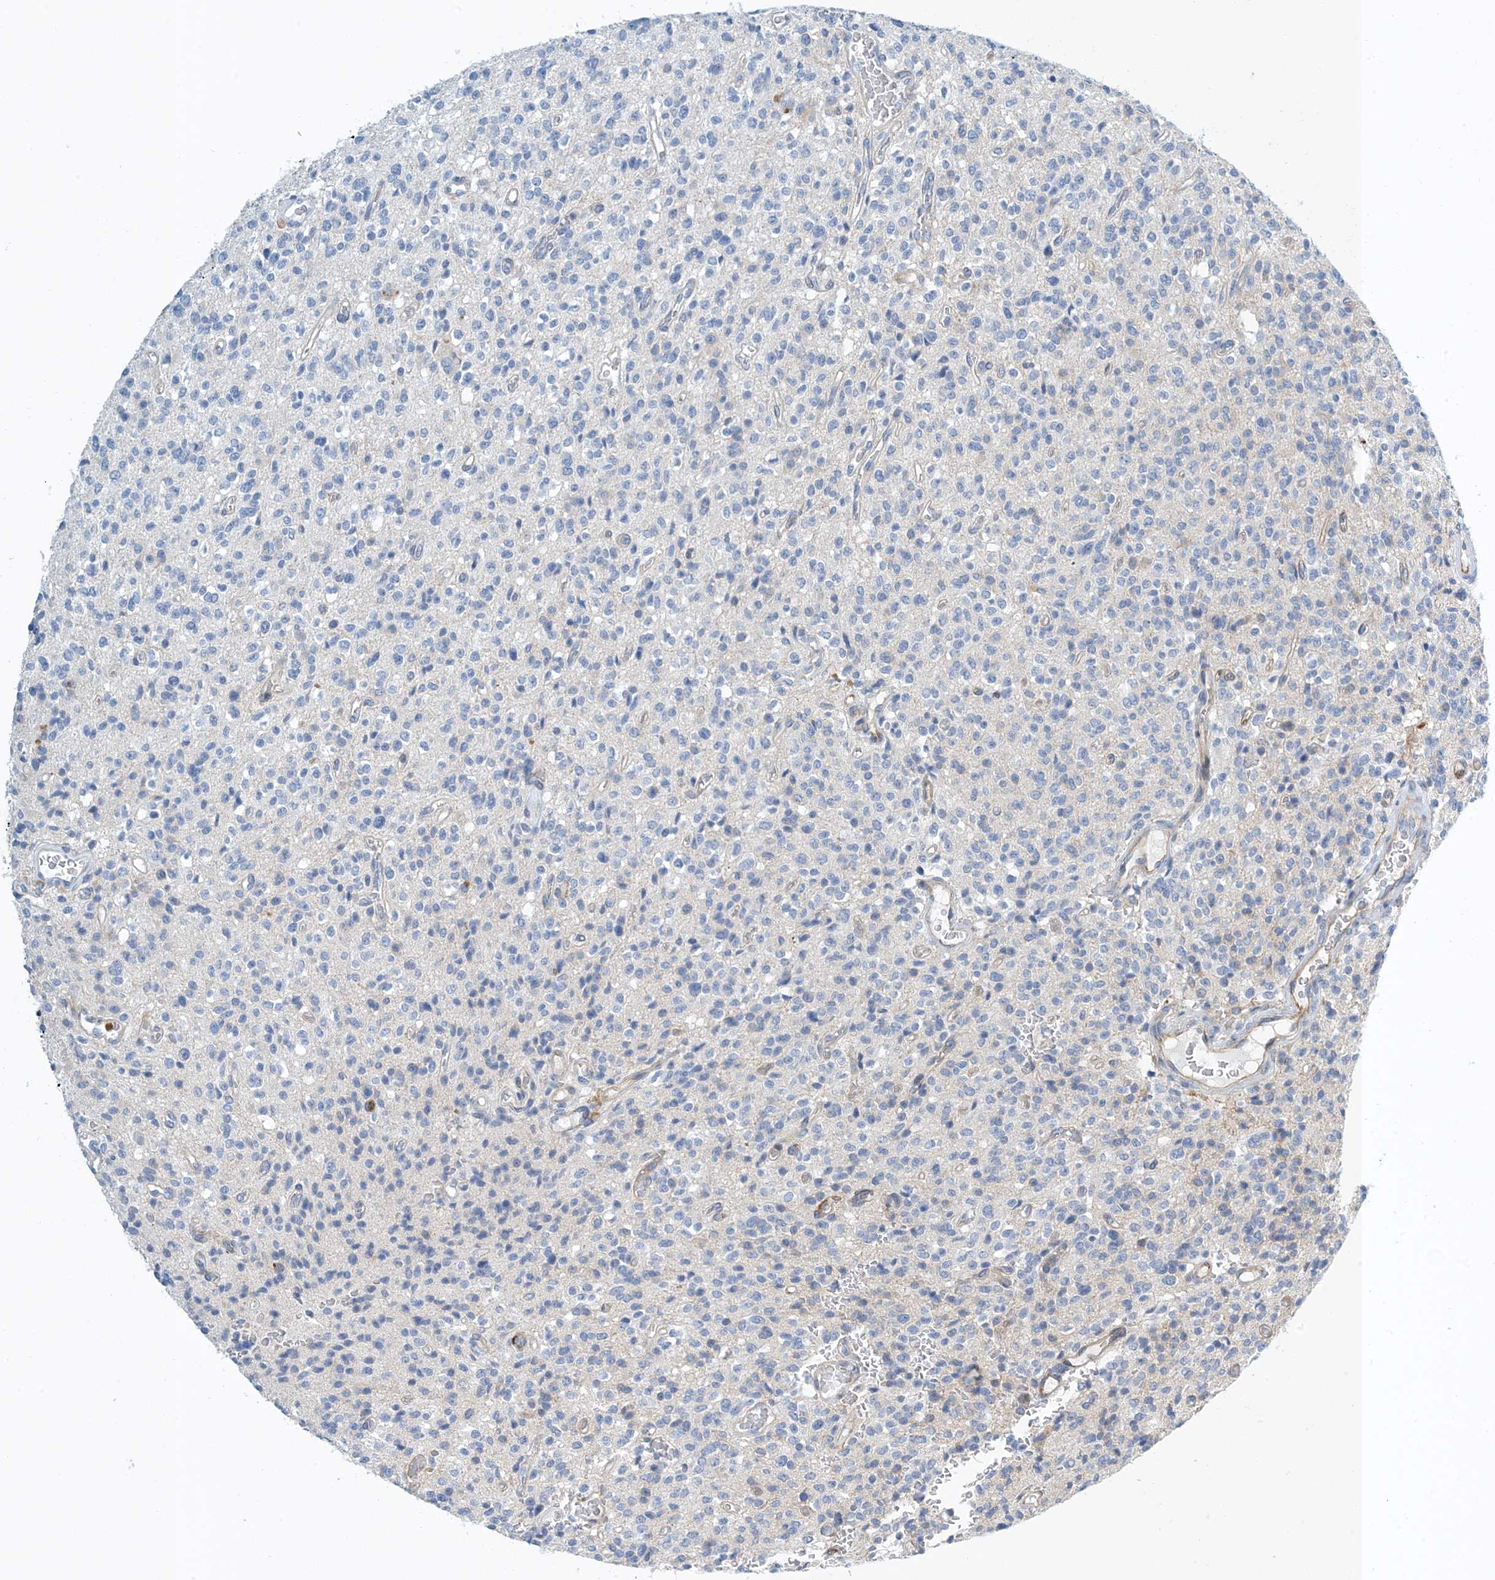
{"staining": {"intensity": "negative", "quantity": "none", "location": "none"}, "tissue": "glioma", "cell_type": "Tumor cells", "image_type": "cancer", "snomed": [{"axis": "morphology", "description": "Glioma, malignant, High grade"}, {"axis": "topography", "description": "Brain"}], "caption": "Immunohistochemical staining of human malignant glioma (high-grade) shows no significant staining in tumor cells.", "gene": "PCDHA2", "patient": {"sex": "male", "age": 34}}